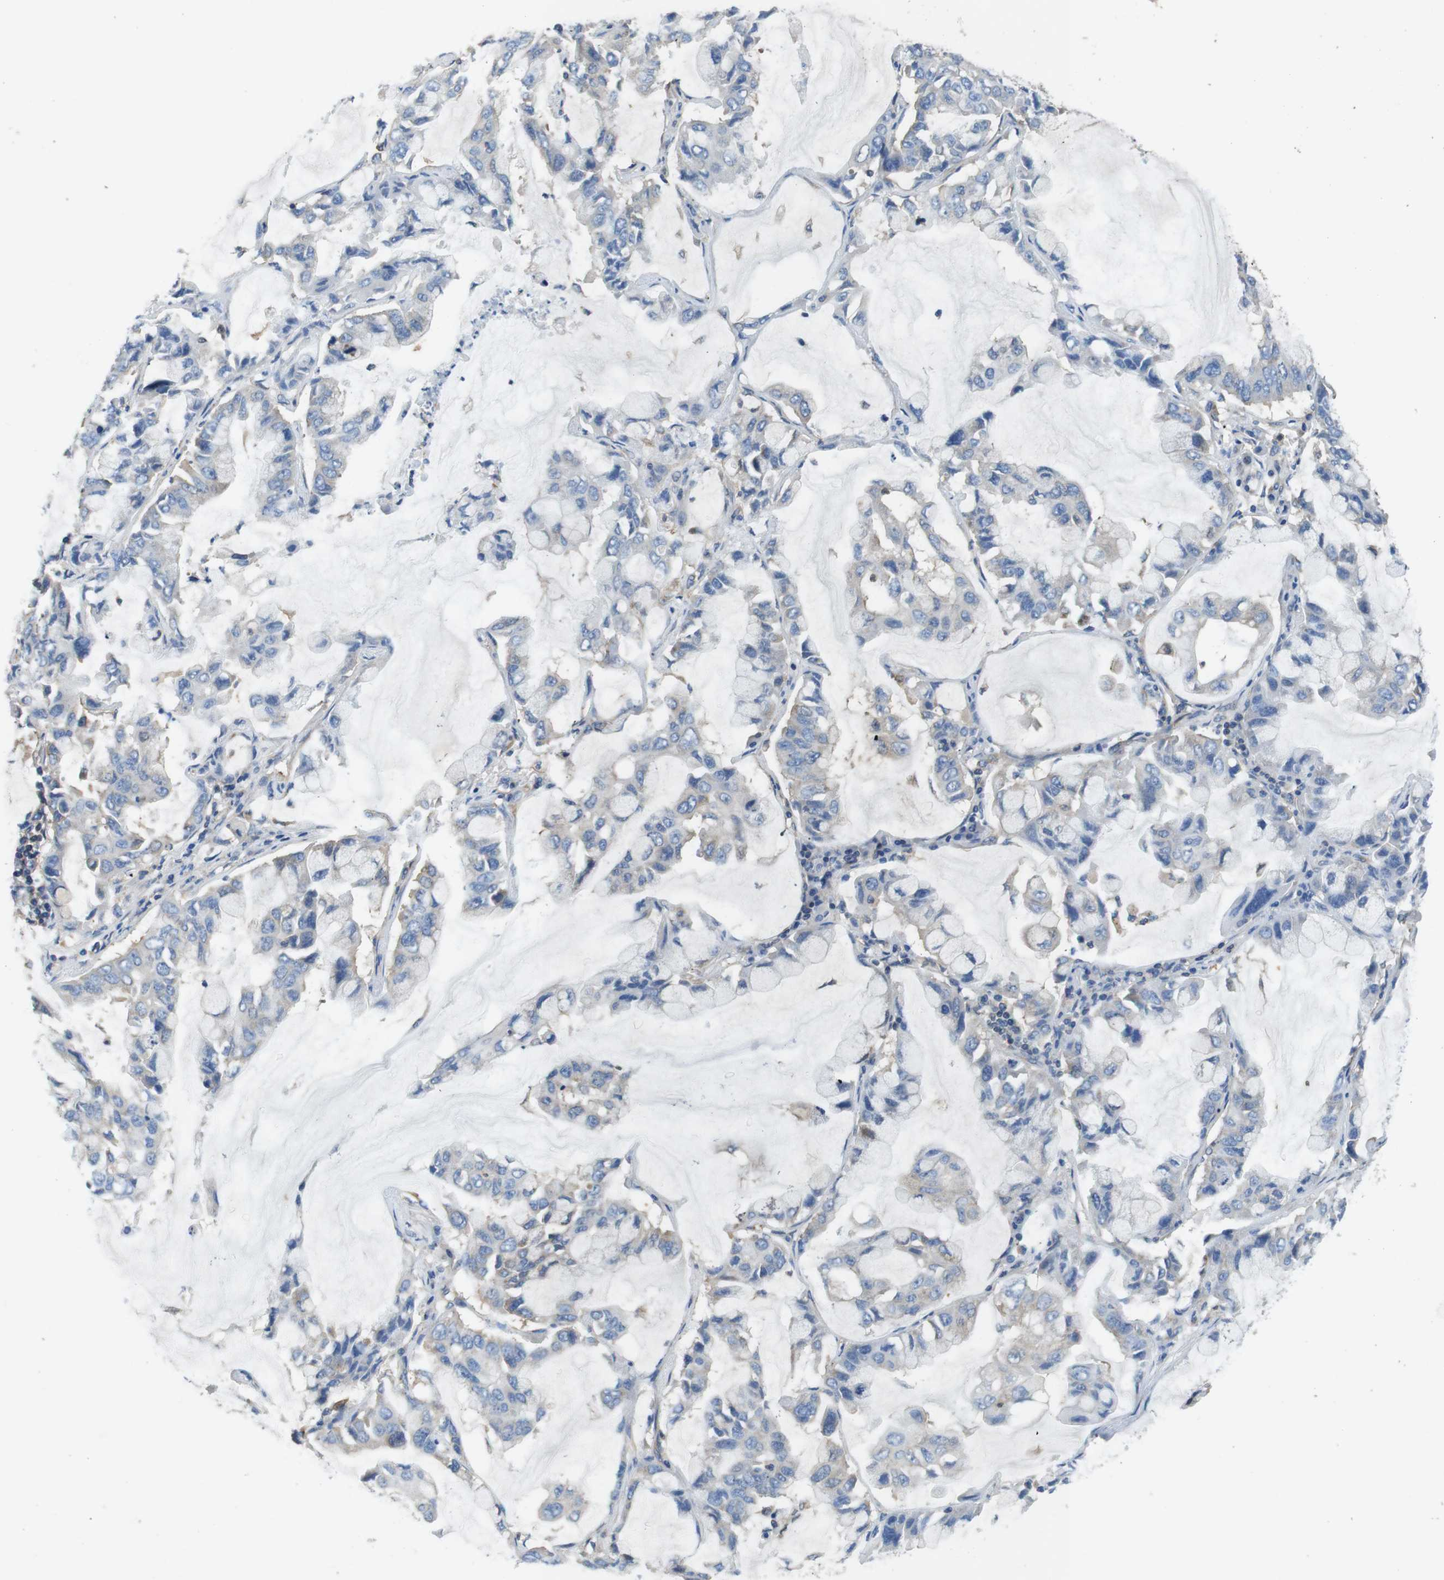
{"staining": {"intensity": "weak", "quantity": "<25%", "location": "cytoplasmic/membranous"}, "tissue": "lung cancer", "cell_type": "Tumor cells", "image_type": "cancer", "snomed": [{"axis": "morphology", "description": "Adenocarcinoma, NOS"}, {"axis": "topography", "description": "Lung"}], "caption": "The image shows no significant staining in tumor cells of adenocarcinoma (lung).", "gene": "DCTN1", "patient": {"sex": "male", "age": 64}}